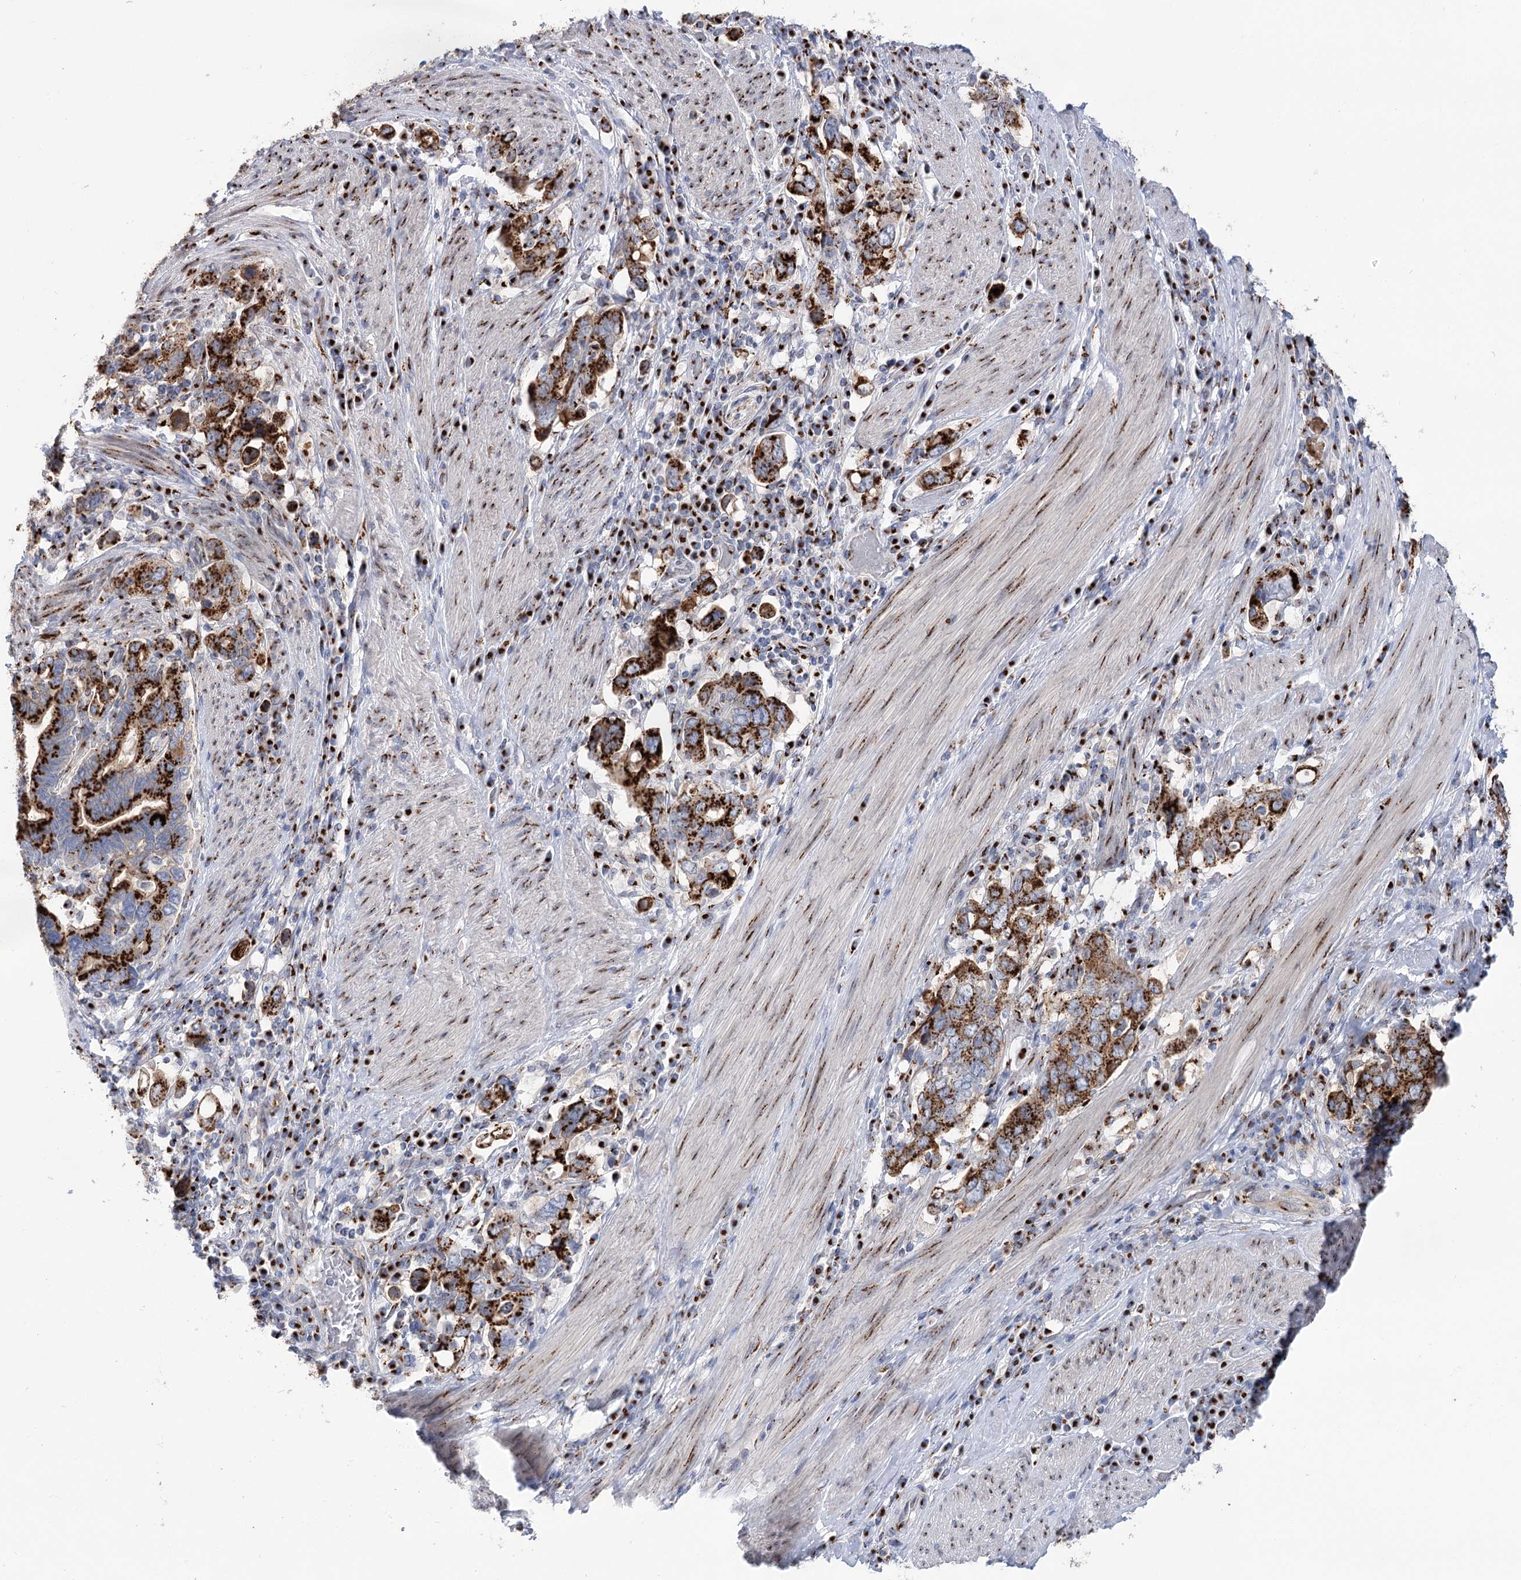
{"staining": {"intensity": "strong", "quantity": ">75%", "location": "cytoplasmic/membranous"}, "tissue": "stomach cancer", "cell_type": "Tumor cells", "image_type": "cancer", "snomed": [{"axis": "morphology", "description": "Adenocarcinoma, NOS"}, {"axis": "topography", "description": "Stomach, upper"}], "caption": "This photomicrograph reveals adenocarcinoma (stomach) stained with IHC to label a protein in brown. The cytoplasmic/membranous of tumor cells show strong positivity for the protein. Nuclei are counter-stained blue.", "gene": "TMEM165", "patient": {"sex": "male", "age": 62}}